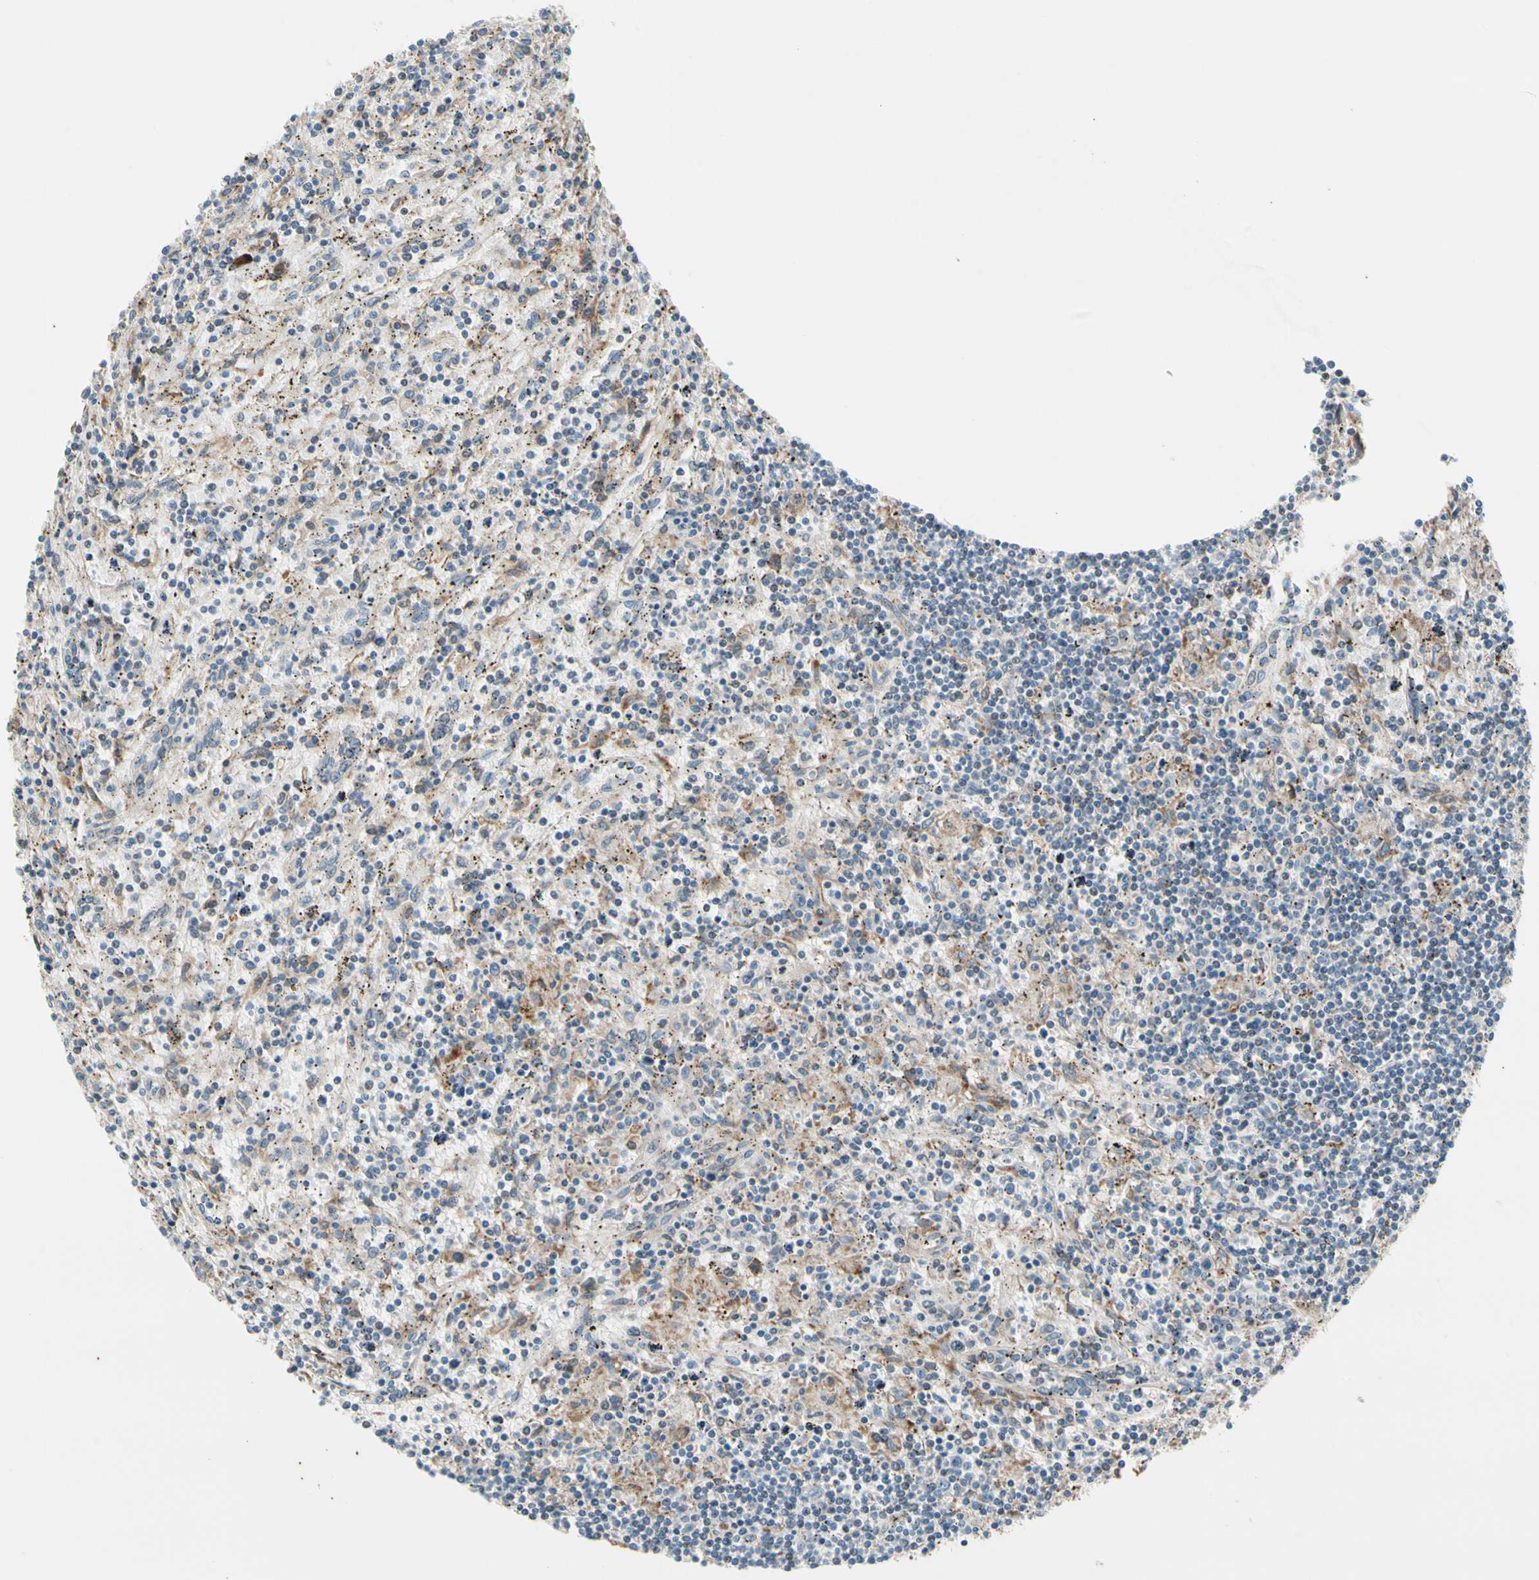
{"staining": {"intensity": "weak", "quantity": "<25%", "location": "cytoplasmic/membranous"}, "tissue": "lymphoma", "cell_type": "Tumor cells", "image_type": "cancer", "snomed": [{"axis": "morphology", "description": "Malignant lymphoma, non-Hodgkin's type, Low grade"}, {"axis": "topography", "description": "Spleen"}], "caption": "IHC micrograph of neoplastic tissue: malignant lymphoma, non-Hodgkin's type (low-grade) stained with DAB exhibits no significant protein expression in tumor cells. (DAB immunohistochemistry, high magnification).", "gene": "LIMK2", "patient": {"sex": "male", "age": 76}}